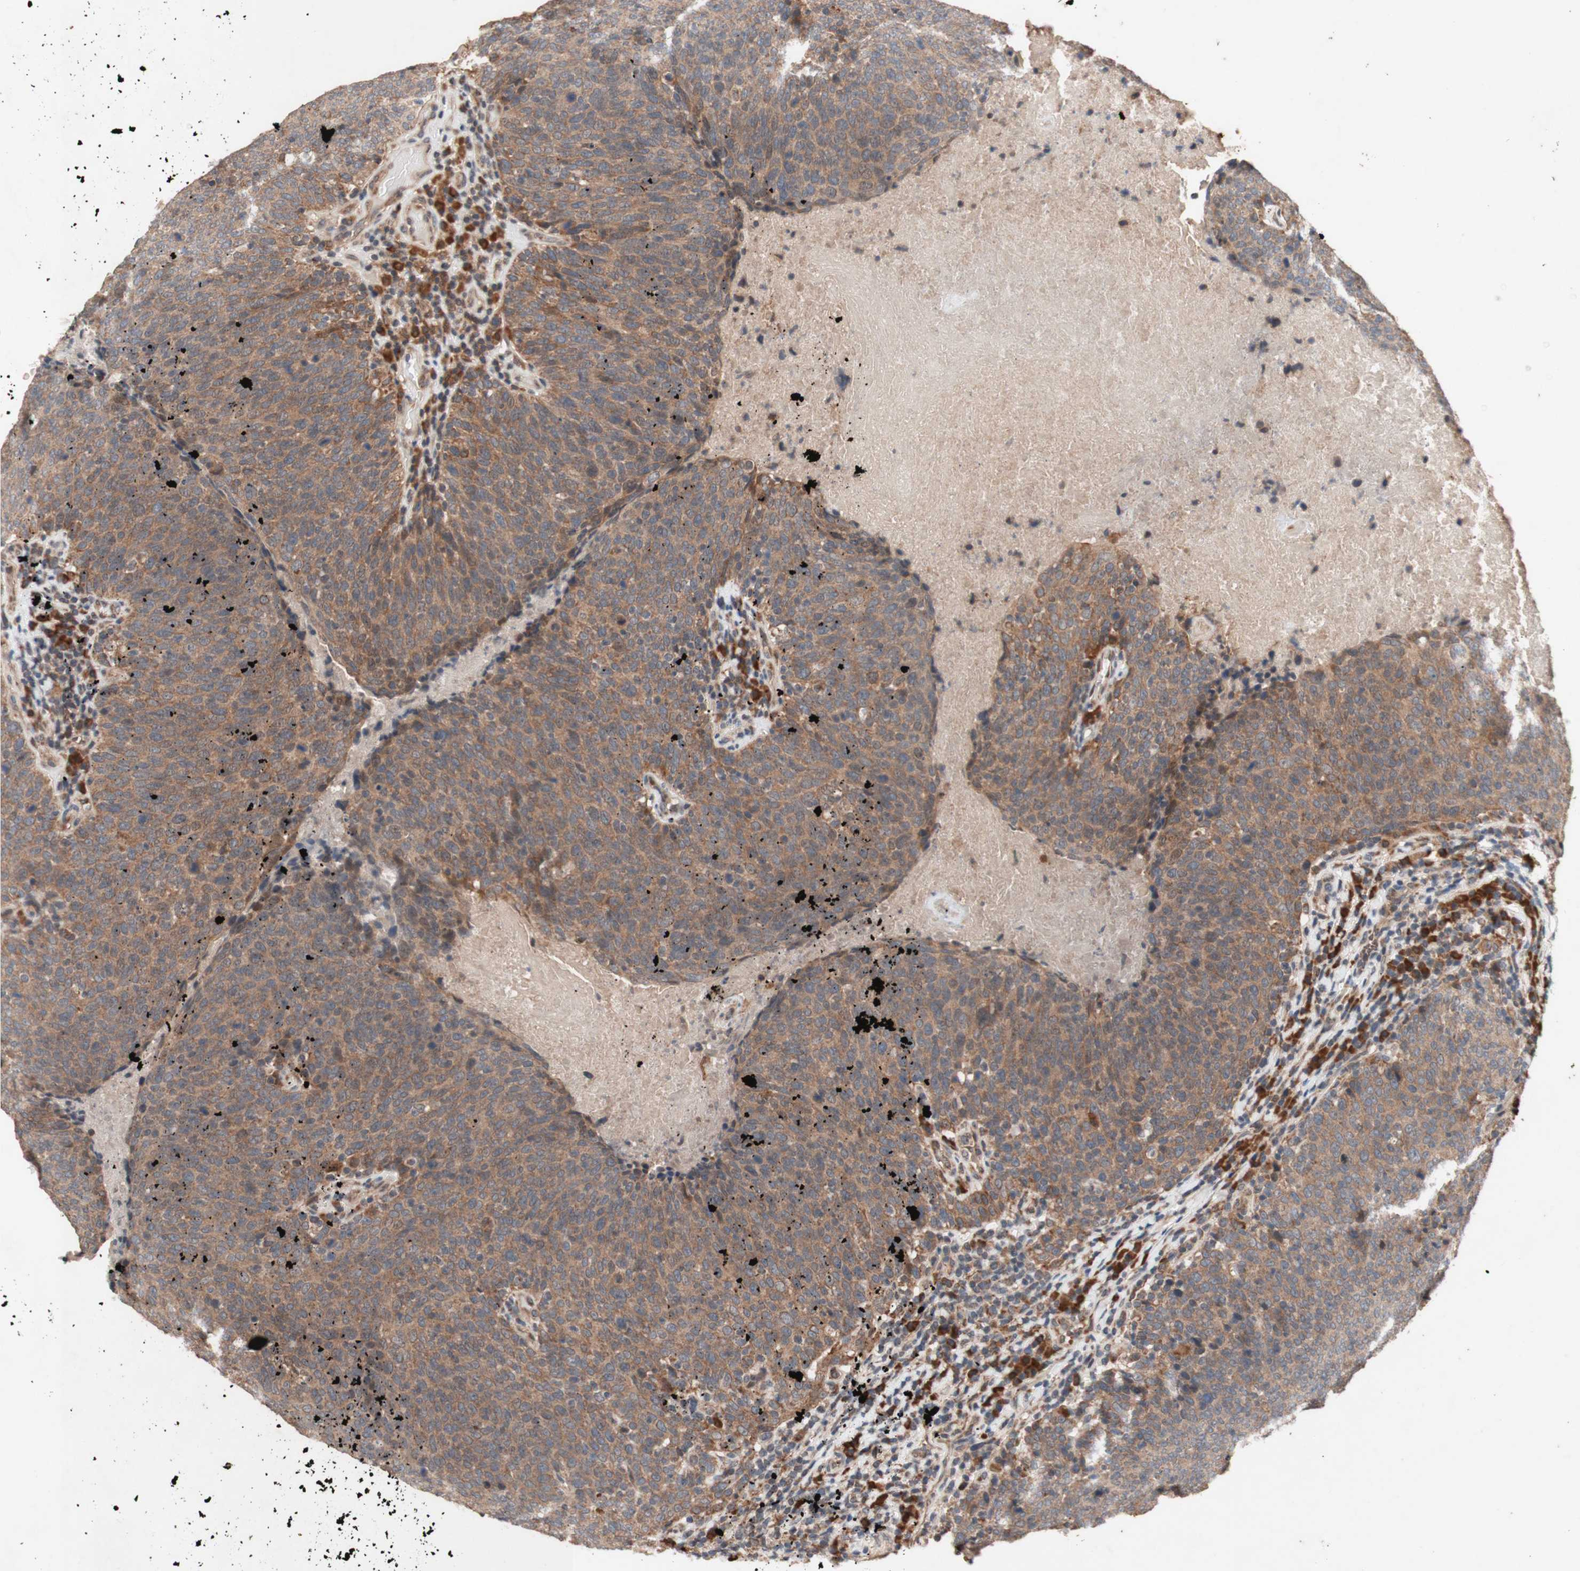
{"staining": {"intensity": "moderate", "quantity": ">75%", "location": "cytoplasmic/membranous"}, "tissue": "head and neck cancer", "cell_type": "Tumor cells", "image_type": "cancer", "snomed": [{"axis": "morphology", "description": "Squamous cell carcinoma, NOS"}, {"axis": "morphology", "description": "Squamous cell carcinoma, metastatic, NOS"}, {"axis": "topography", "description": "Lymph node"}, {"axis": "topography", "description": "Head-Neck"}], "caption": "Head and neck cancer (squamous cell carcinoma) was stained to show a protein in brown. There is medium levels of moderate cytoplasmic/membranous staining in approximately >75% of tumor cells. Using DAB (3,3'-diaminobenzidine) (brown) and hematoxylin (blue) stains, captured at high magnification using brightfield microscopy.", "gene": "DDOST", "patient": {"sex": "male", "age": 62}}